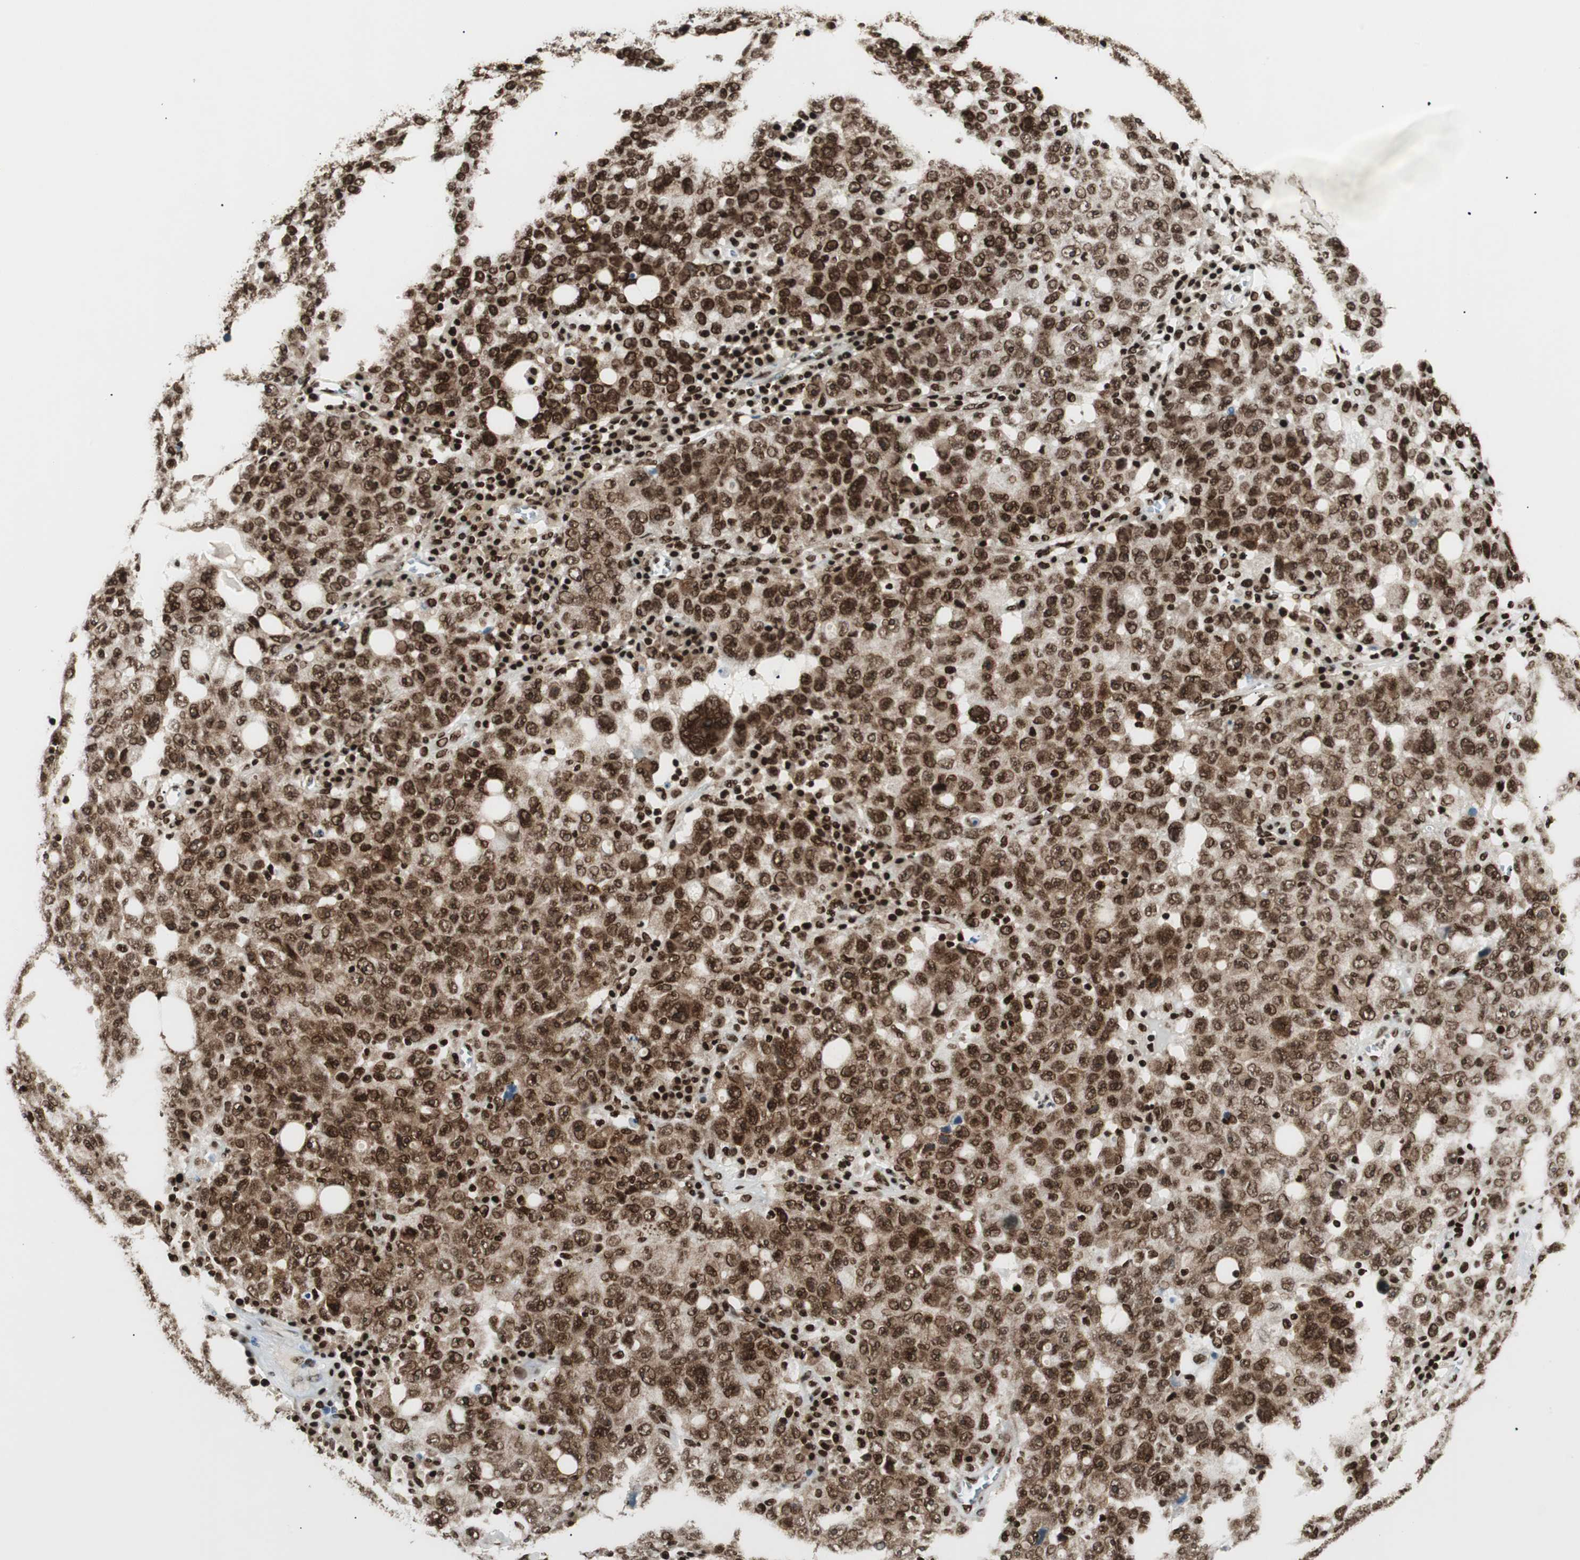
{"staining": {"intensity": "strong", "quantity": ">75%", "location": "cytoplasmic/membranous,nuclear"}, "tissue": "ovarian cancer", "cell_type": "Tumor cells", "image_type": "cancer", "snomed": [{"axis": "morphology", "description": "Carcinoma, endometroid"}, {"axis": "topography", "description": "Ovary"}], "caption": "Immunohistochemistry (IHC) photomicrograph of human endometroid carcinoma (ovarian) stained for a protein (brown), which demonstrates high levels of strong cytoplasmic/membranous and nuclear expression in approximately >75% of tumor cells.", "gene": "EWSR1", "patient": {"sex": "female", "age": 62}}